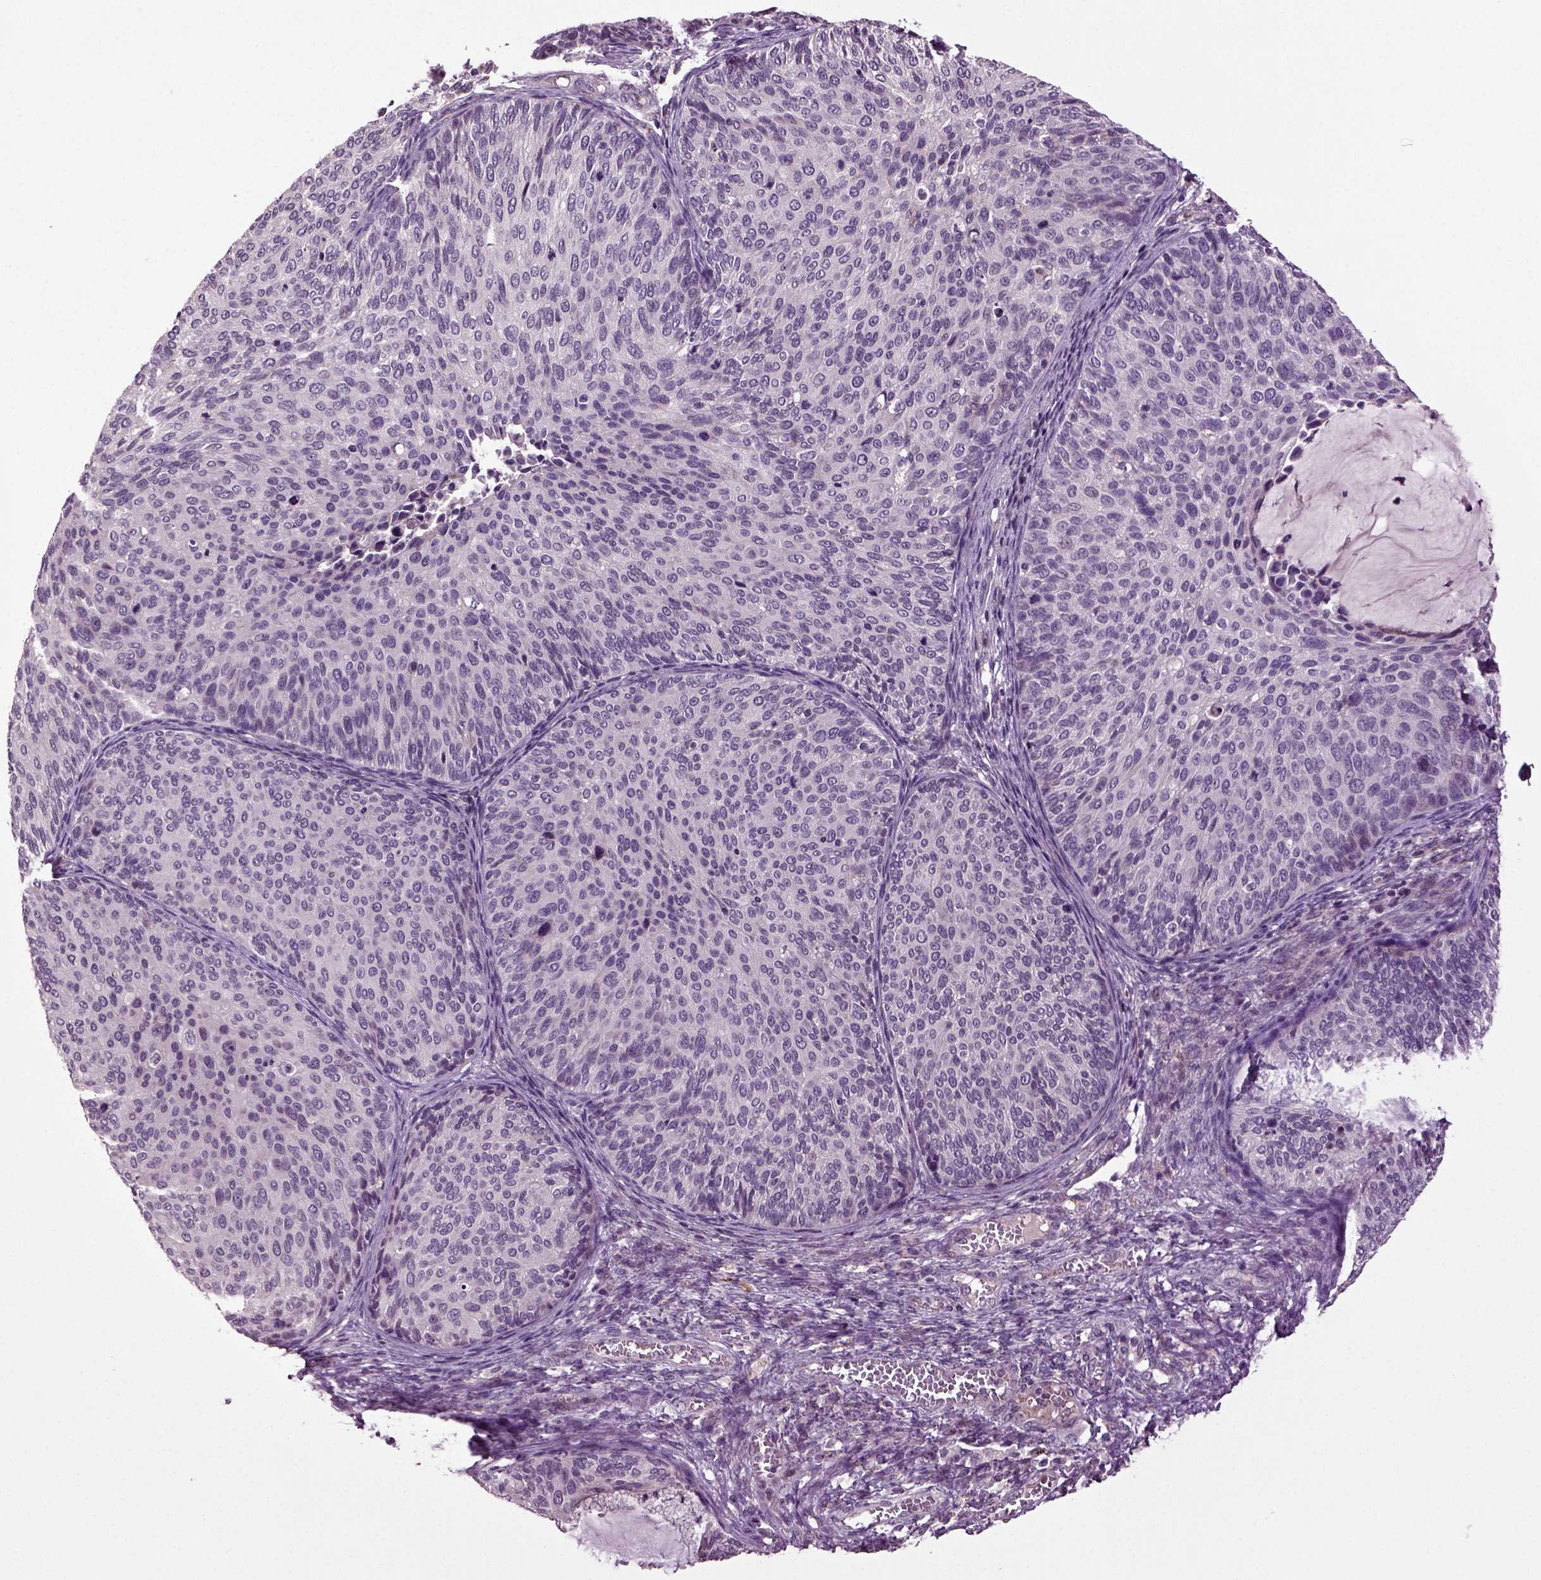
{"staining": {"intensity": "negative", "quantity": "none", "location": "none"}, "tissue": "cervical cancer", "cell_type": "Tumor cells", "image_type": "cancer", "snomed": [{"axis": "morphology", "description": "Squamous cell carcinoma, NOS"}, {"axis": "topography", "description": "Cervix"}], "caption": "Immunohistochemistry (IHC) micrograph of neoplastic tissue: human cervical squamous cell carcinoma stained with DAB (3,3'-diaminobenzidine) exhibits no significant protein positivity in tumor cells.", "gene": "SLC17A6", "patient": {"sex": "female", "age": 36}}